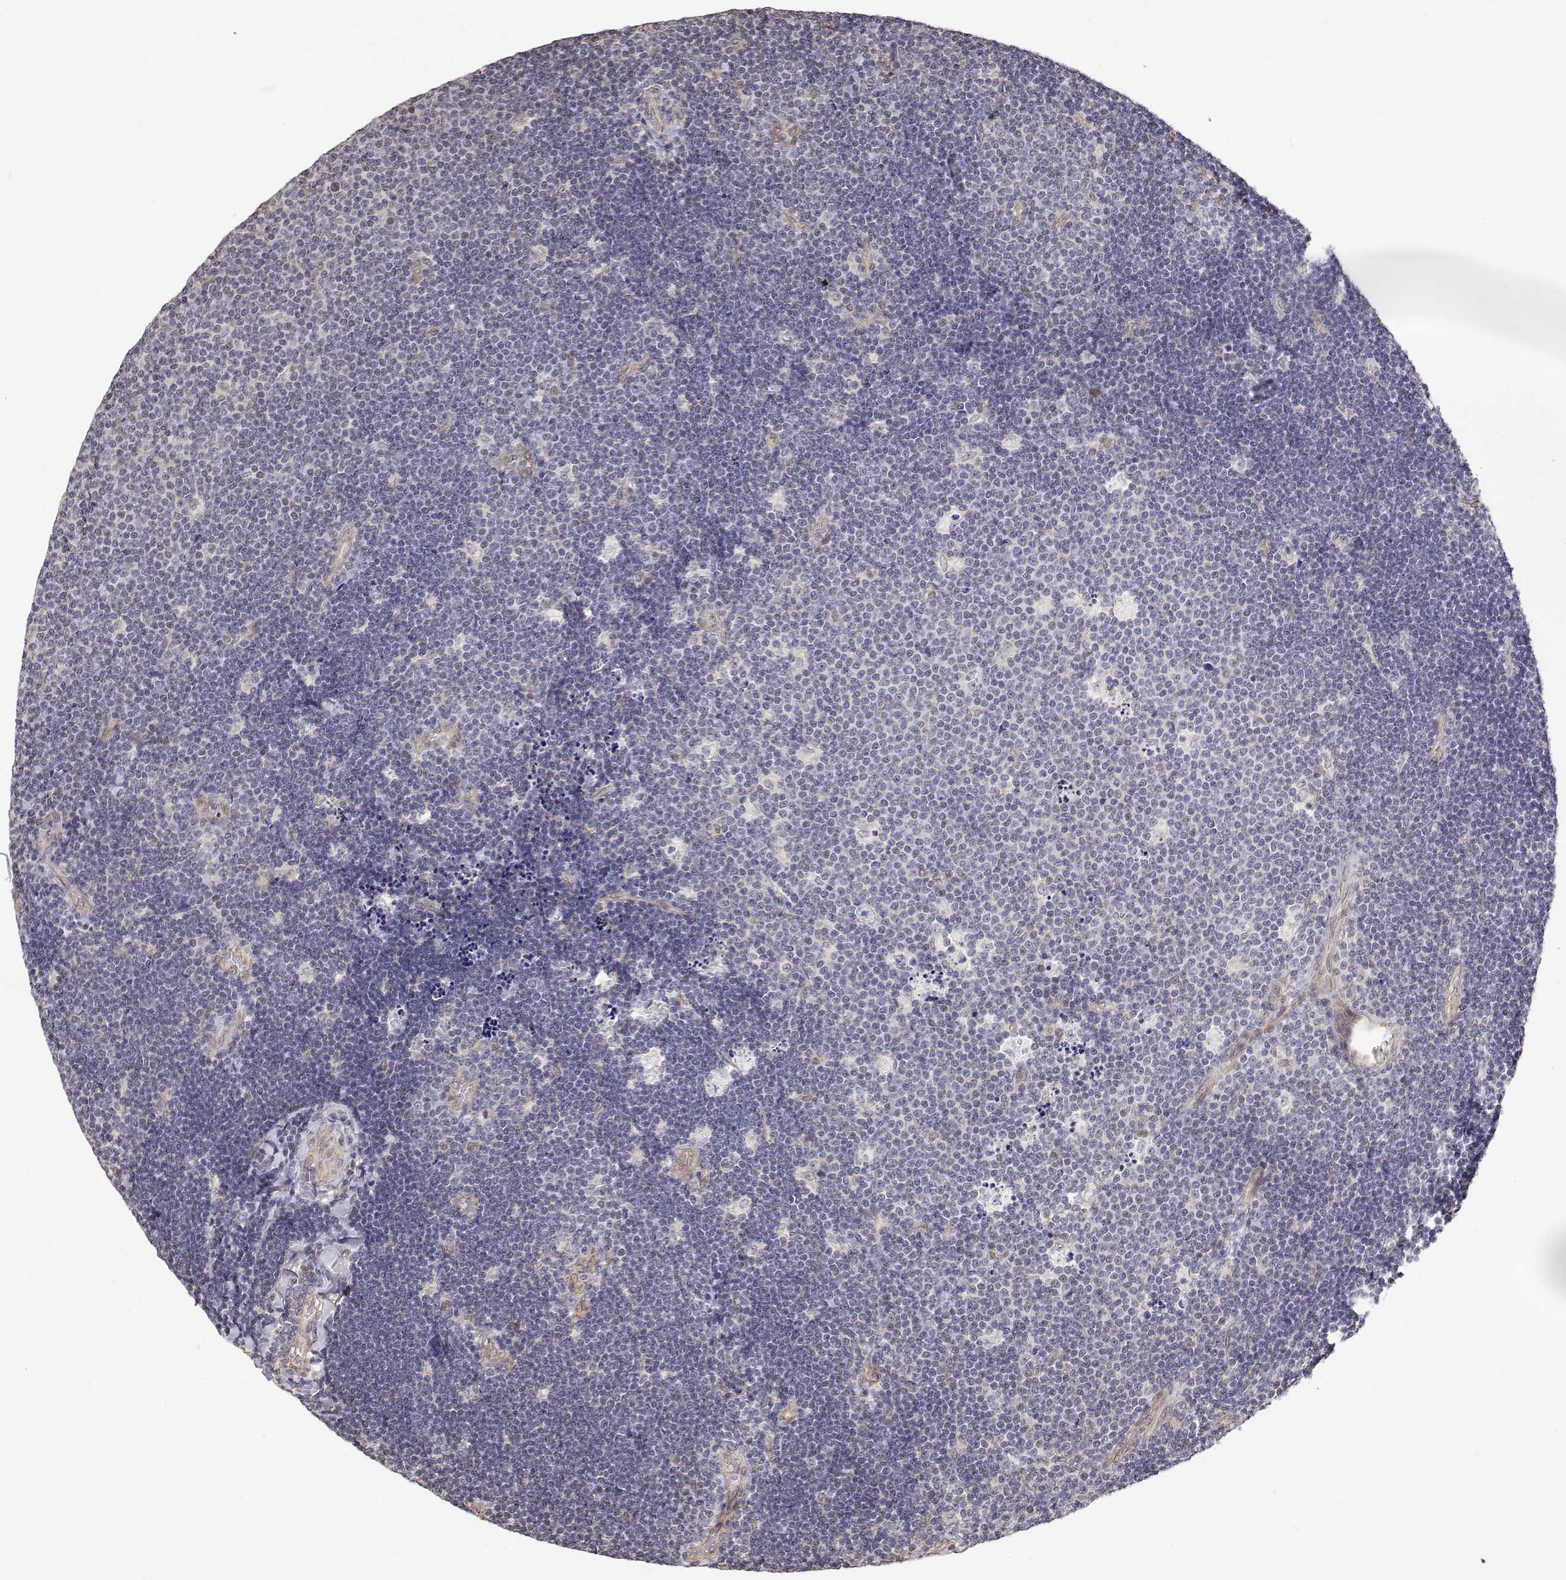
{"staining": {"intensity": "negative", "quantity": "none", "location": "none"}, "tissue": "lymphoma", "cell_type": "Tumor cells", "image_type": "cancer", "snomed": [{"axis": "morphology", "description": "Malignant lymphoma, non-Hodgkin's type, Low grade"}, {"axis": "topography", "description": "Brain"}], "caption": "This is a micrograph of immunohistochemistry staining of malignant lymphoma, non-Hodgkin's type (low-grade), which shows no expression in tumor cells.", "gene": "GSDMA", "patient": {"sex": "female", "age": 66}}